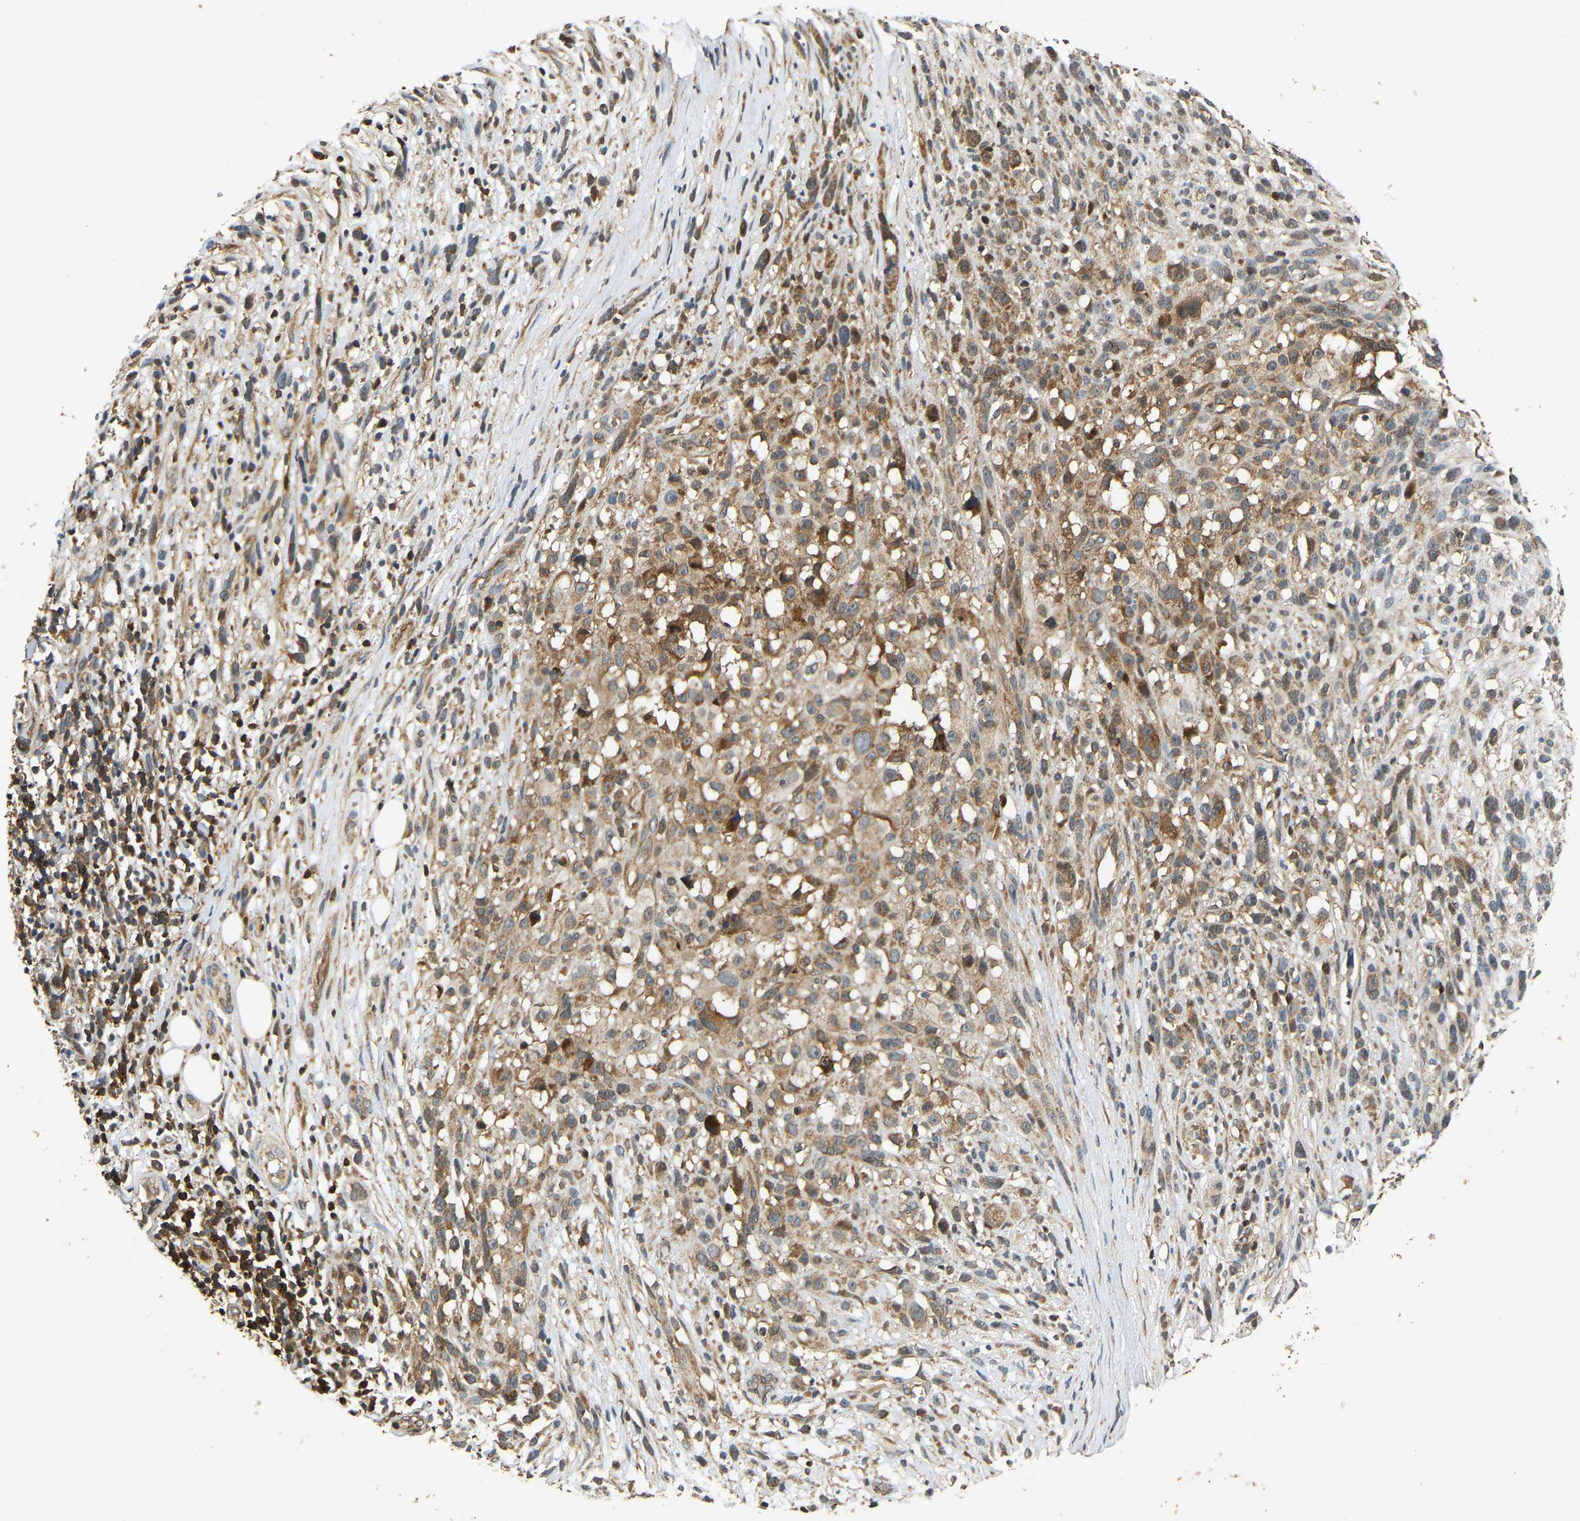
{"staining": {"intensity": "weak", "quantity": ">75%", "location": "cytoplasmic/membranous"}, "tissue": "melanoma", "cell_type": "Tumor cells", "image_type": "cancer", "snomed": [{"axis": "morphology", "description": "Malignant melanoma, NOS"}, {"axis": "topography", "description": "Skin"}], "caption": "This image exhibits melanoma stained with IHC to label a protein in brown. The cytoplasmic/membranous of tumor cells show weak positivity for the protein. Nuclei are counter-stained blue.", "gene": "GOPC", "patient": {"sex": "female", "age": 55}}